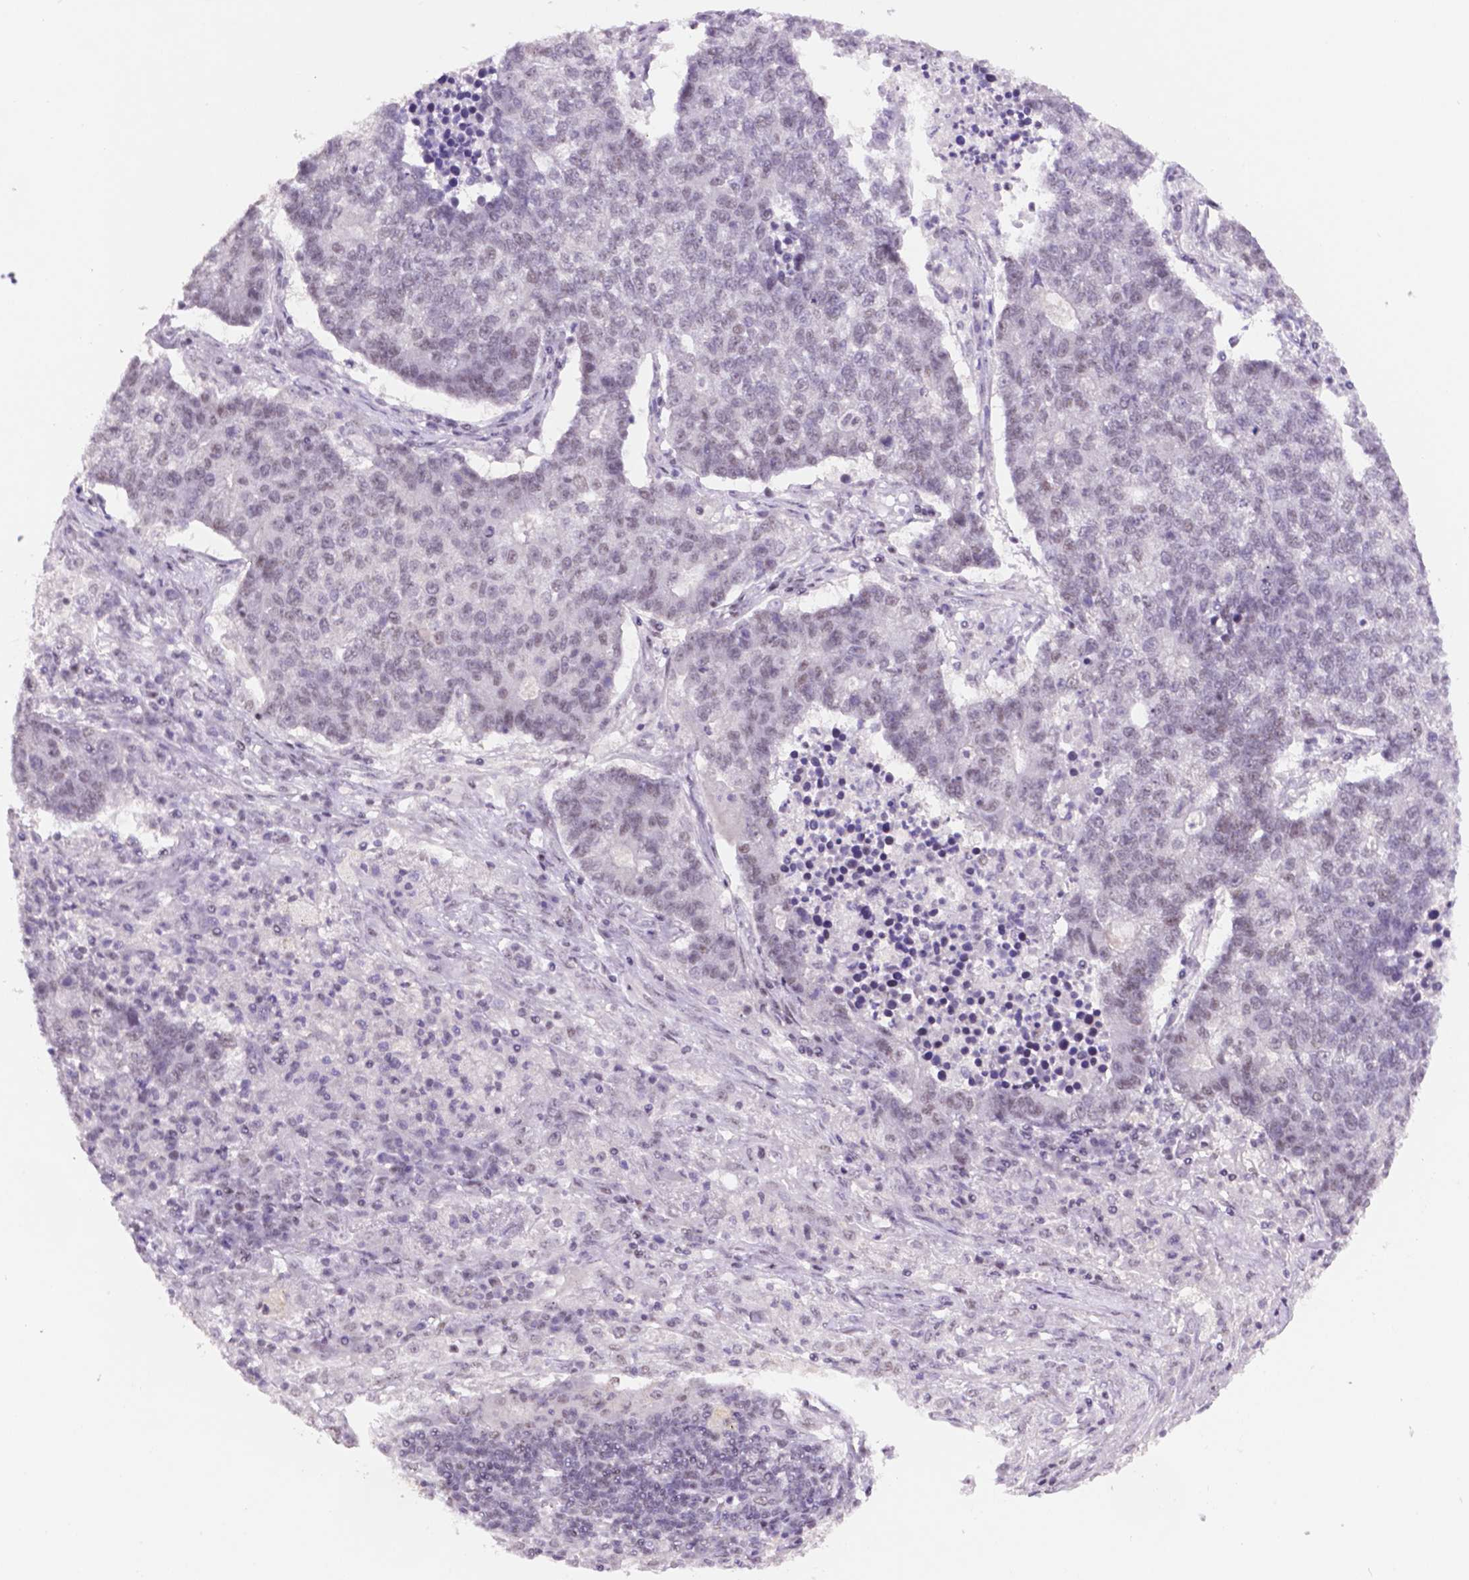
{"staining": {"intensity": "weak", "quantity": "<25%", "location": "nuclear"}, "tissue": "lung cancer", "cell_type": "Tumor cells", "image_type": "cancer", "snomed": [{"axis": "morphology", "description": "Adenocarcinoma, NOS"}, {"axis": "topography", "description": "Lung"}], "caption": "This is a histopathology image of immunohistochemistry staining of adenocarcinoma (lung), which shows no staining in tumor cells.", "gene": "NCOR1", "patient": {"sex": "male", "age": 57}}